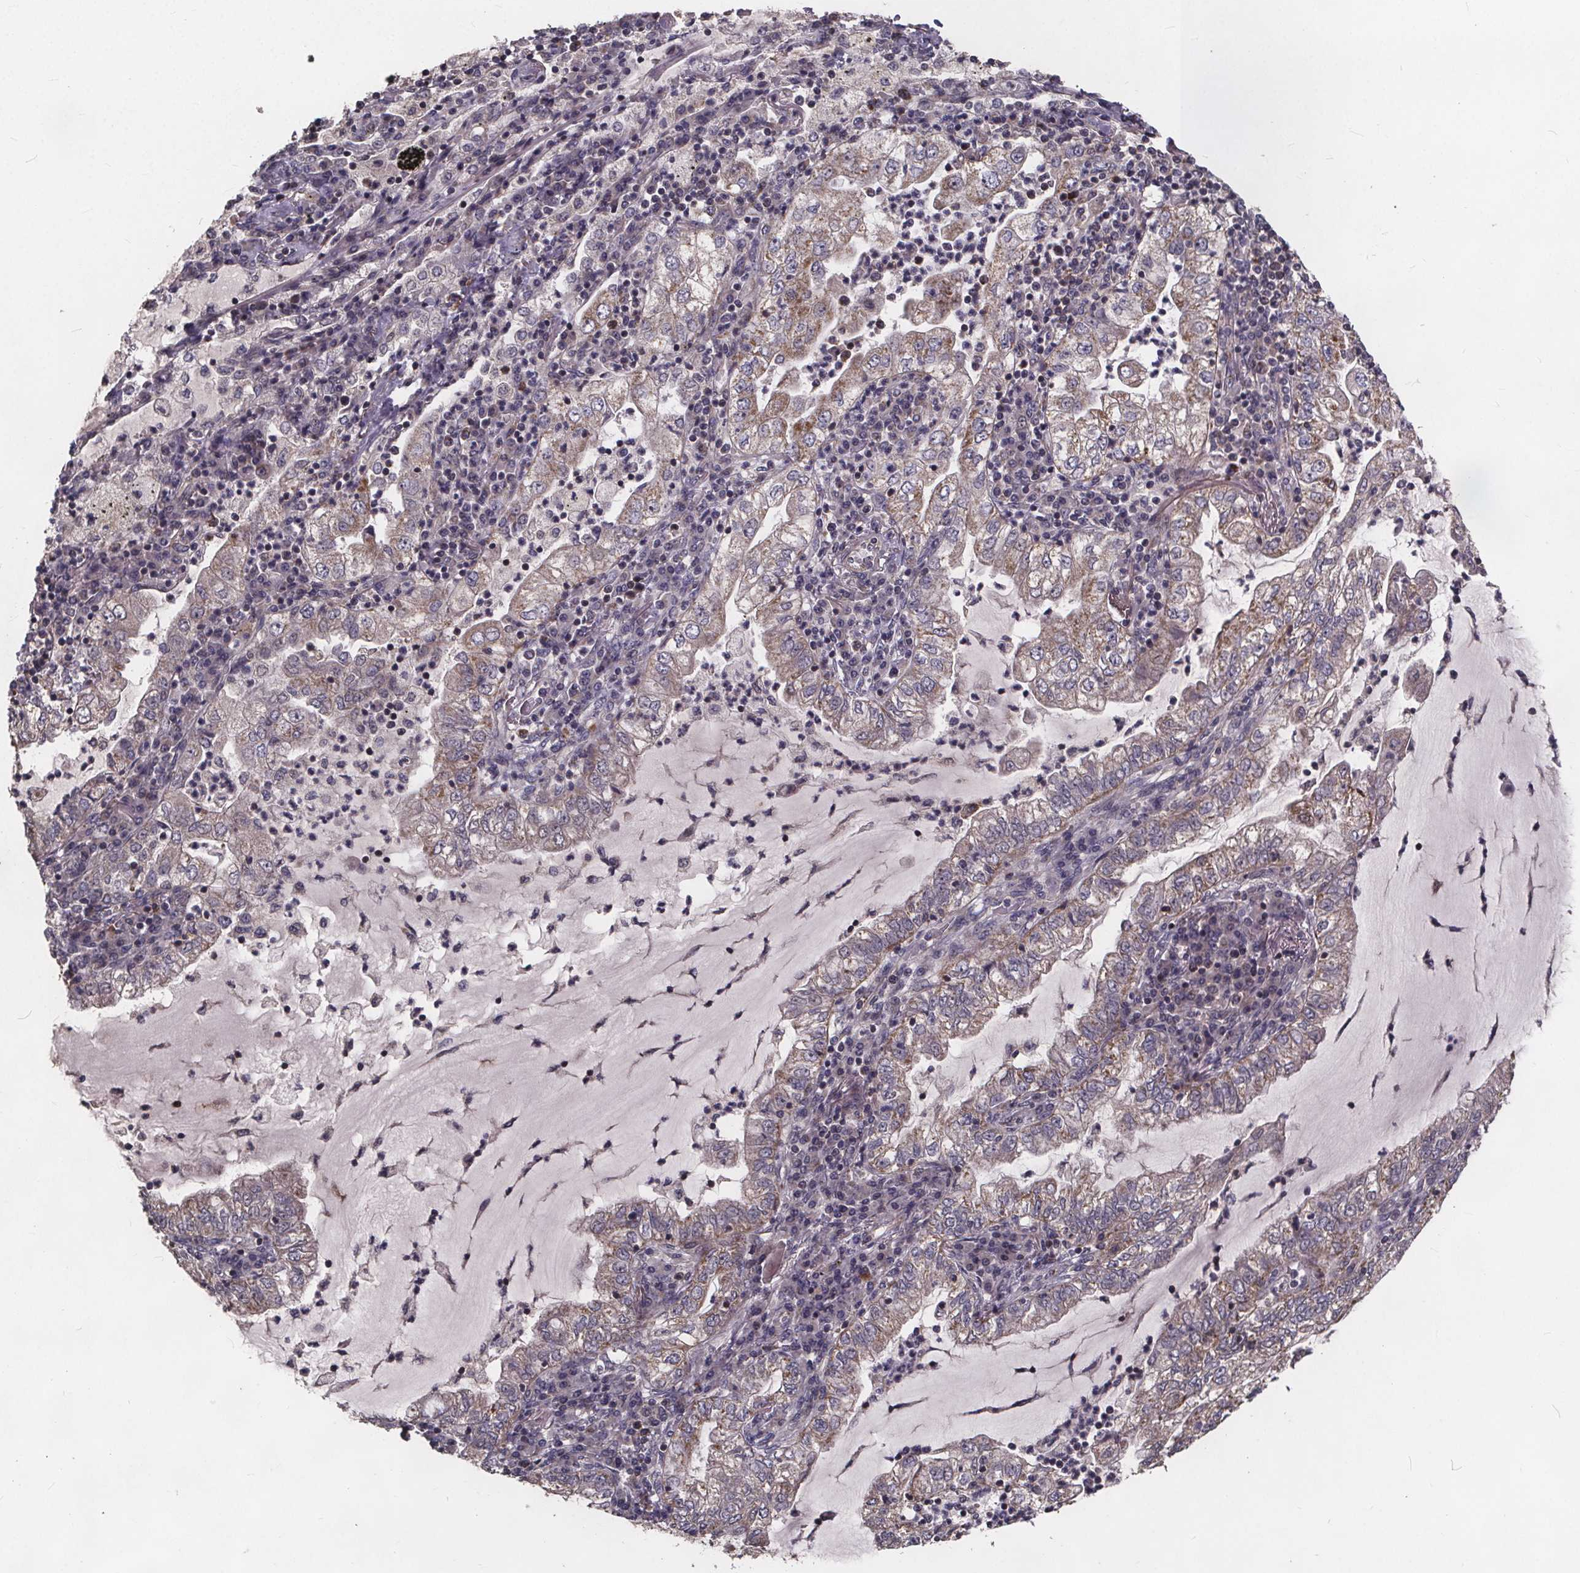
{"staining": {"intensity": "weak", "quantity": "25%-75%", "location": "cytoplasmic/membranous"}, "tissue": "lung cancer", "cell_type": "Tumor cells", "image_type": "cancer", "snomed": [{"axis": "morphology", "description": "Adenocarcinoma, NOS"}, {"axis": "topography", "description": "Lung"}], "caption": "About 25%-75% of tumor cells in human lung cancer exhibit weak cytoplasmic/membranous protein positivity as visualized by brown immunohistochemical staining.", "gene": "YME1L1", "patient": {"sex": "female", "age": 73}}